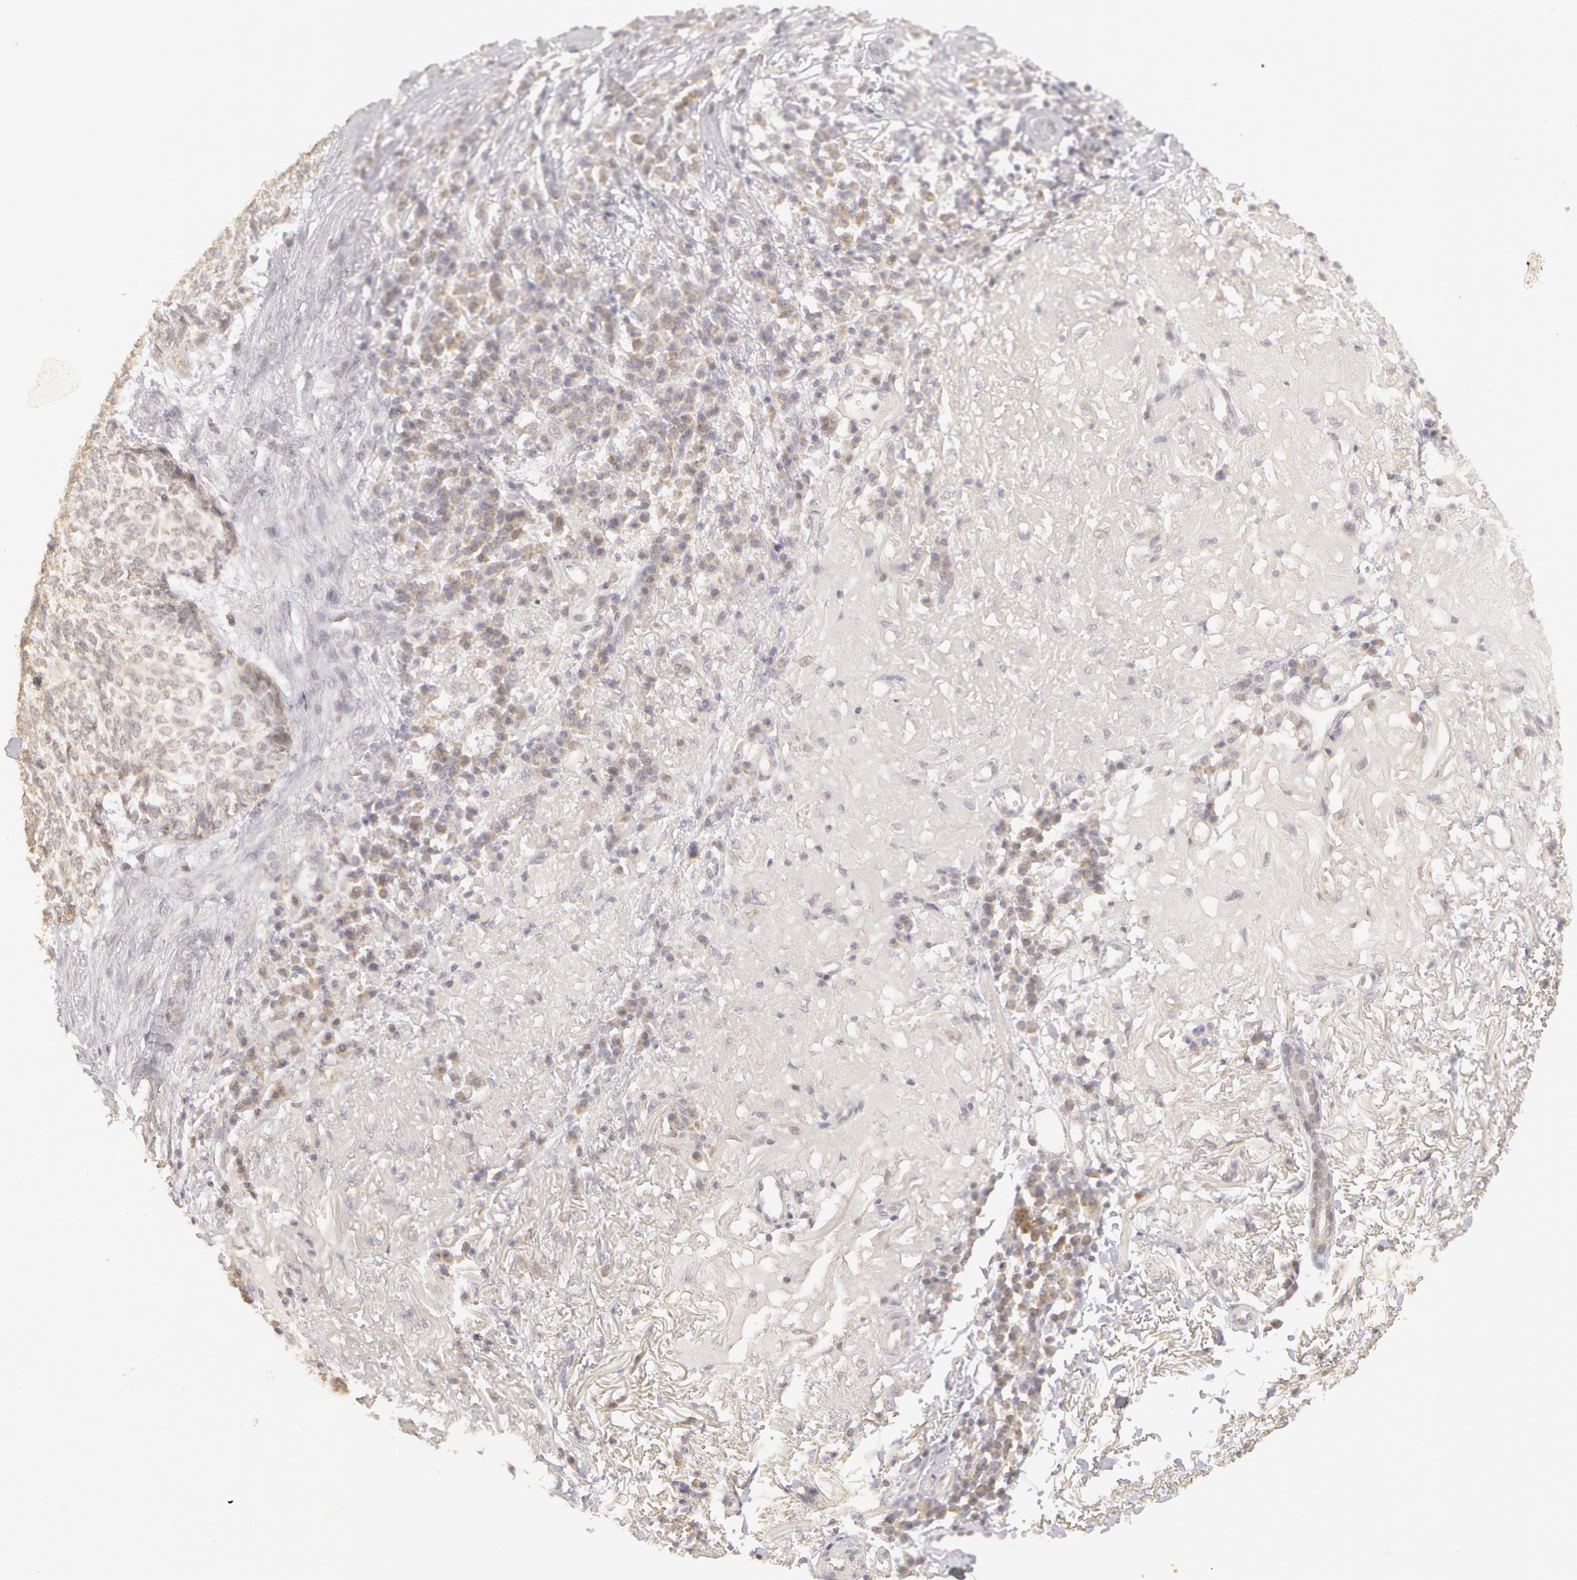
{"staining": {"intensity": "negative", "quantity": "none", "location": "none"}, "tissue": "skin cancer", "cell_type": "Tumor cells", "image_type": "cancer", "snomed": [{"axis": "morphology", "description": "Basal cell carcinoma"}, {"axis": "topography", "description": "Skin"}], "caption": "IHC of skin basal cell carcinoma exhibits no staining in tumor cells.", "gene": "ADPRH", "patient": {"sex": "female", "age": 89}}